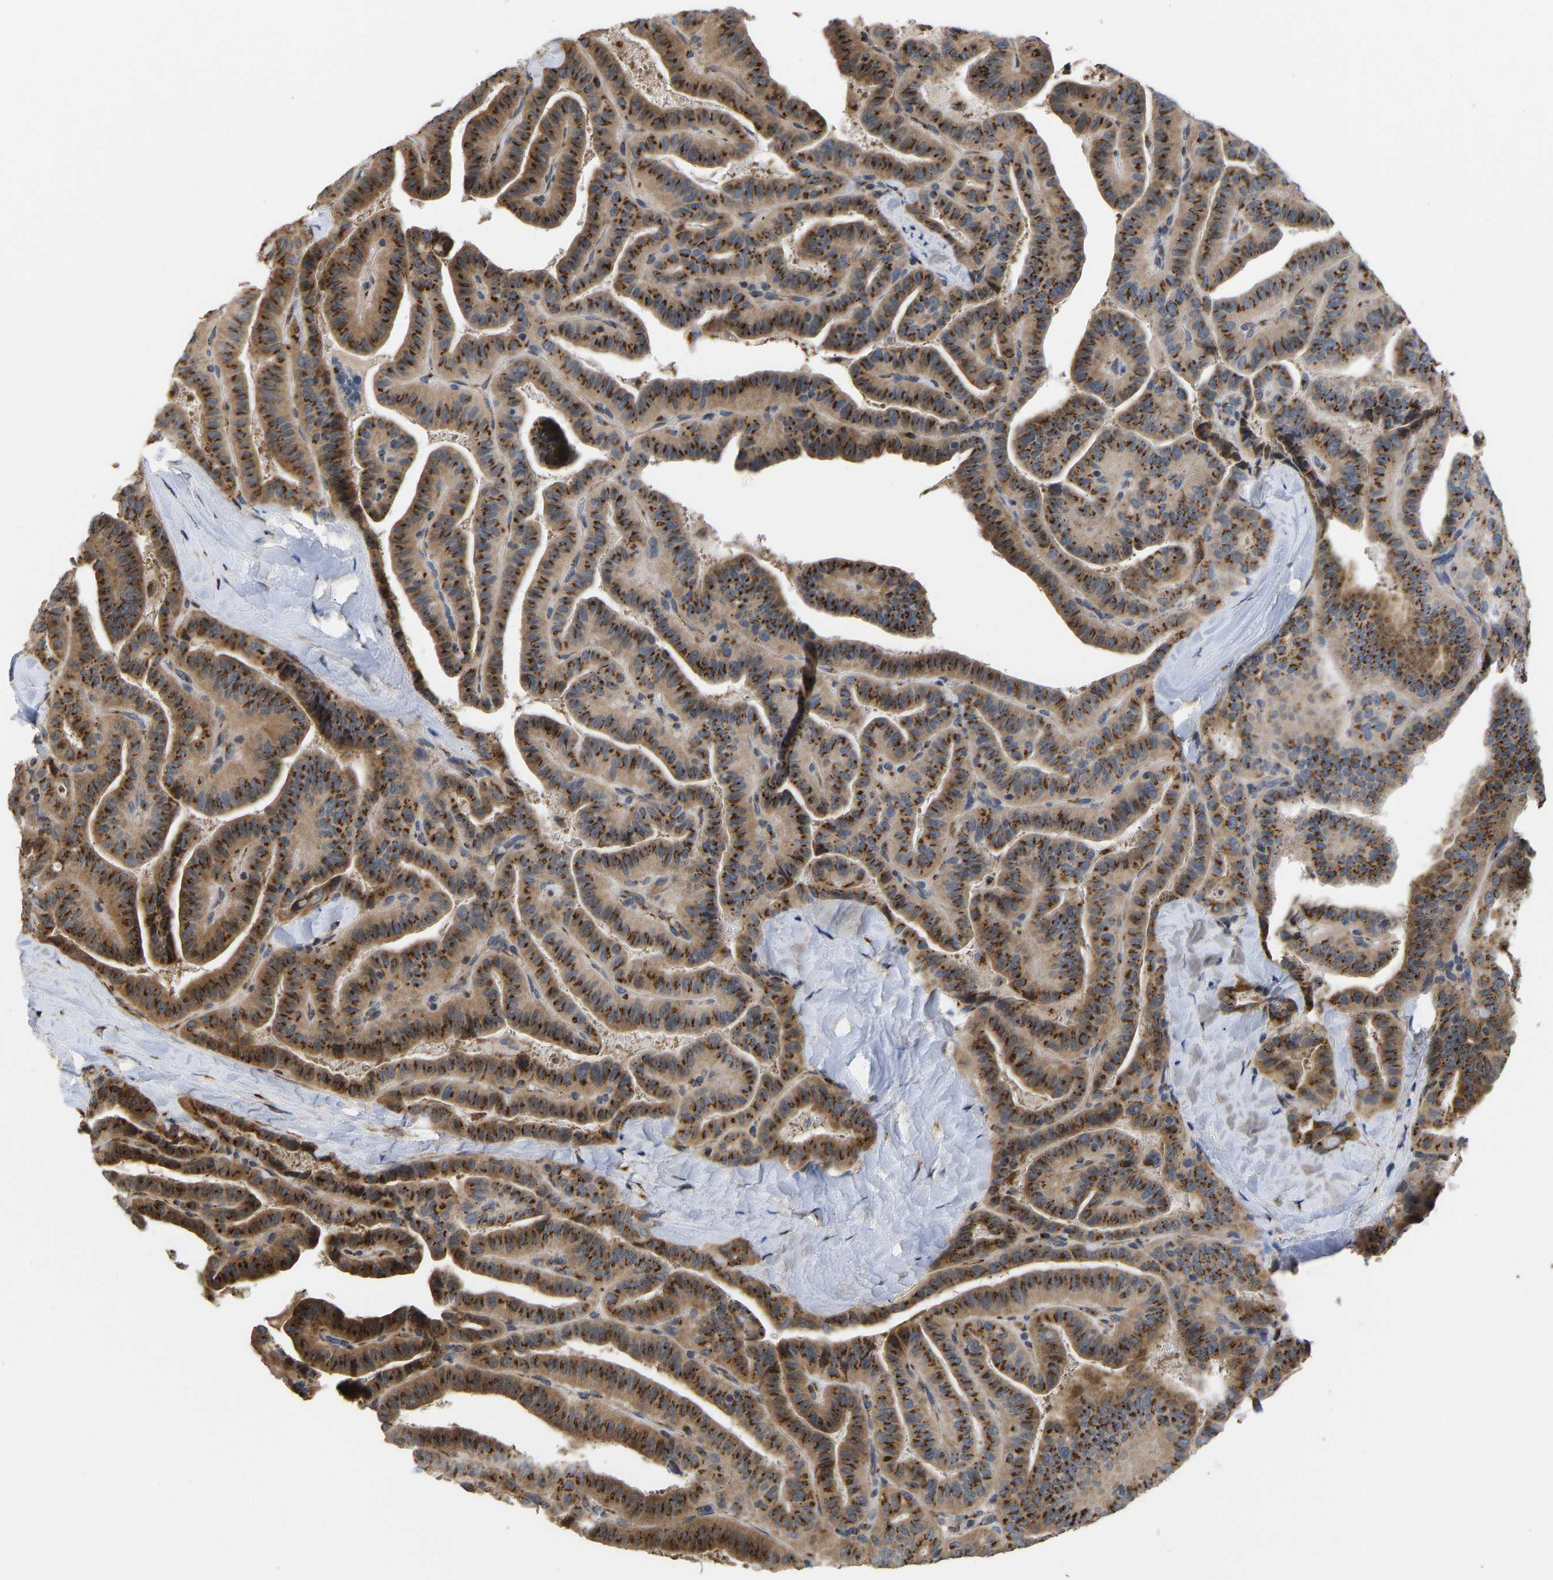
{"staining": {"intensity": "strong", "quantity": ">75%", "location": "cytoplasmic/membranous"}, "tissue": "thyroid cancer", "cell_type": "Tumor cells", "image_type": "cancer", "snomed": [{"axis": "morphology", "description": "Papillary adenocarcinoma, NOS"}, {"axis": "topography", "description": "Thyroid gland"}], "caption": "Immunohistochemical staining of thyroid cancer (papillary adenocarcinoma) demonstrates high levels of strong cytoplasmic/membranous positivity in approximately >75% of tumor cells.", "gene": "YIPF4", "patient": {"sex": "male", "age": 77}}